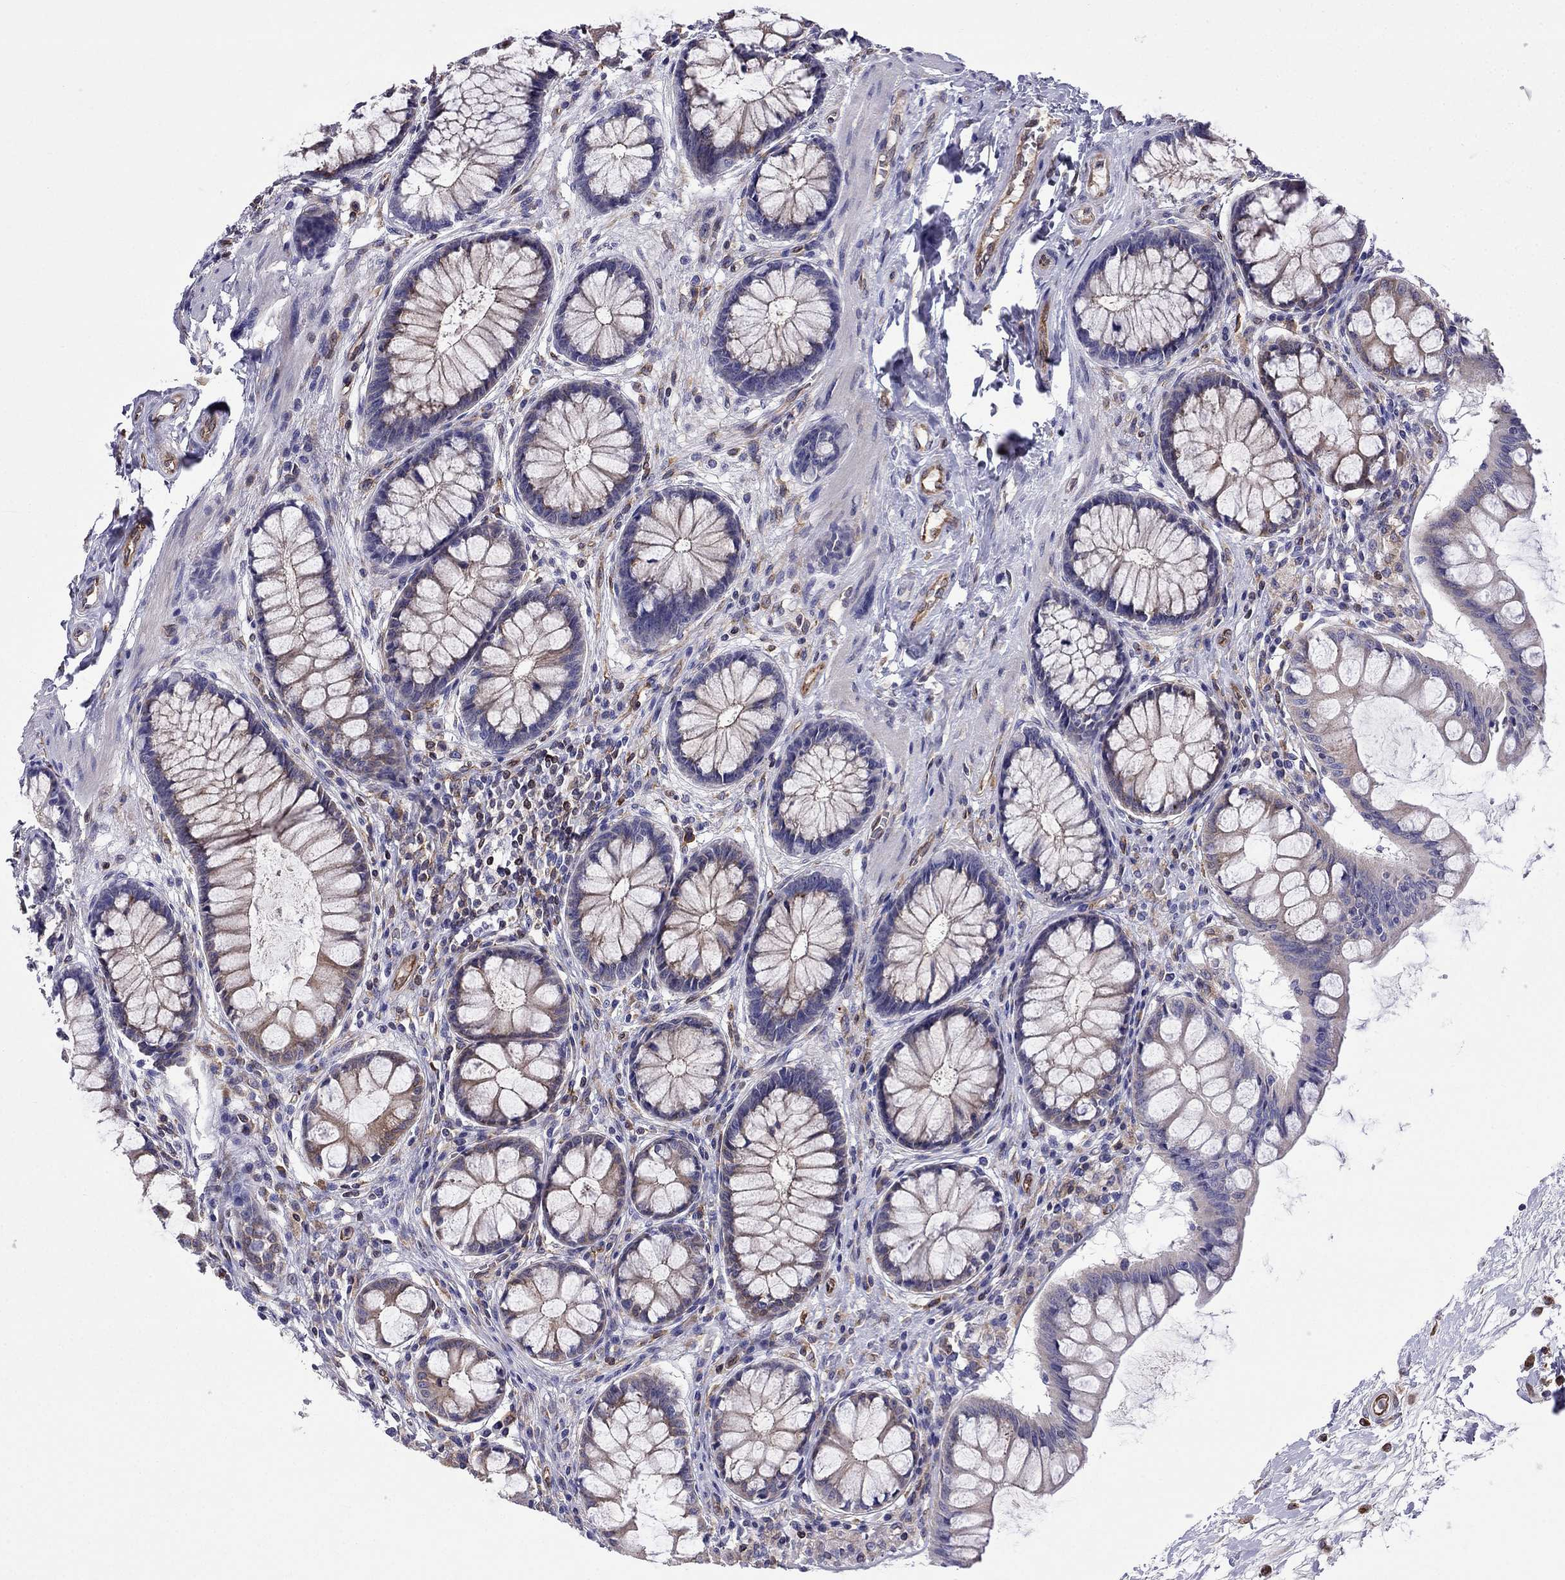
{"staining": {"intensity": "strong", "quantity": "25%-75%", "location": "cytoplasmic/membranous"}, "tissue": "colon", "cell_type": "Endothelial cells", "image_type": "normal", "snomed": [{"axis": "morphology", "description": "Normal tissue, NOS"}, {"axis": "topography", "description": "Colon"}], "caption": "A brown stain highlights strong cytoplasmic/membranous positivity of a protein in endothelial cells of normal colon.", "gene": "GNAL", "patient": {"sex": "female", "age": 65}}